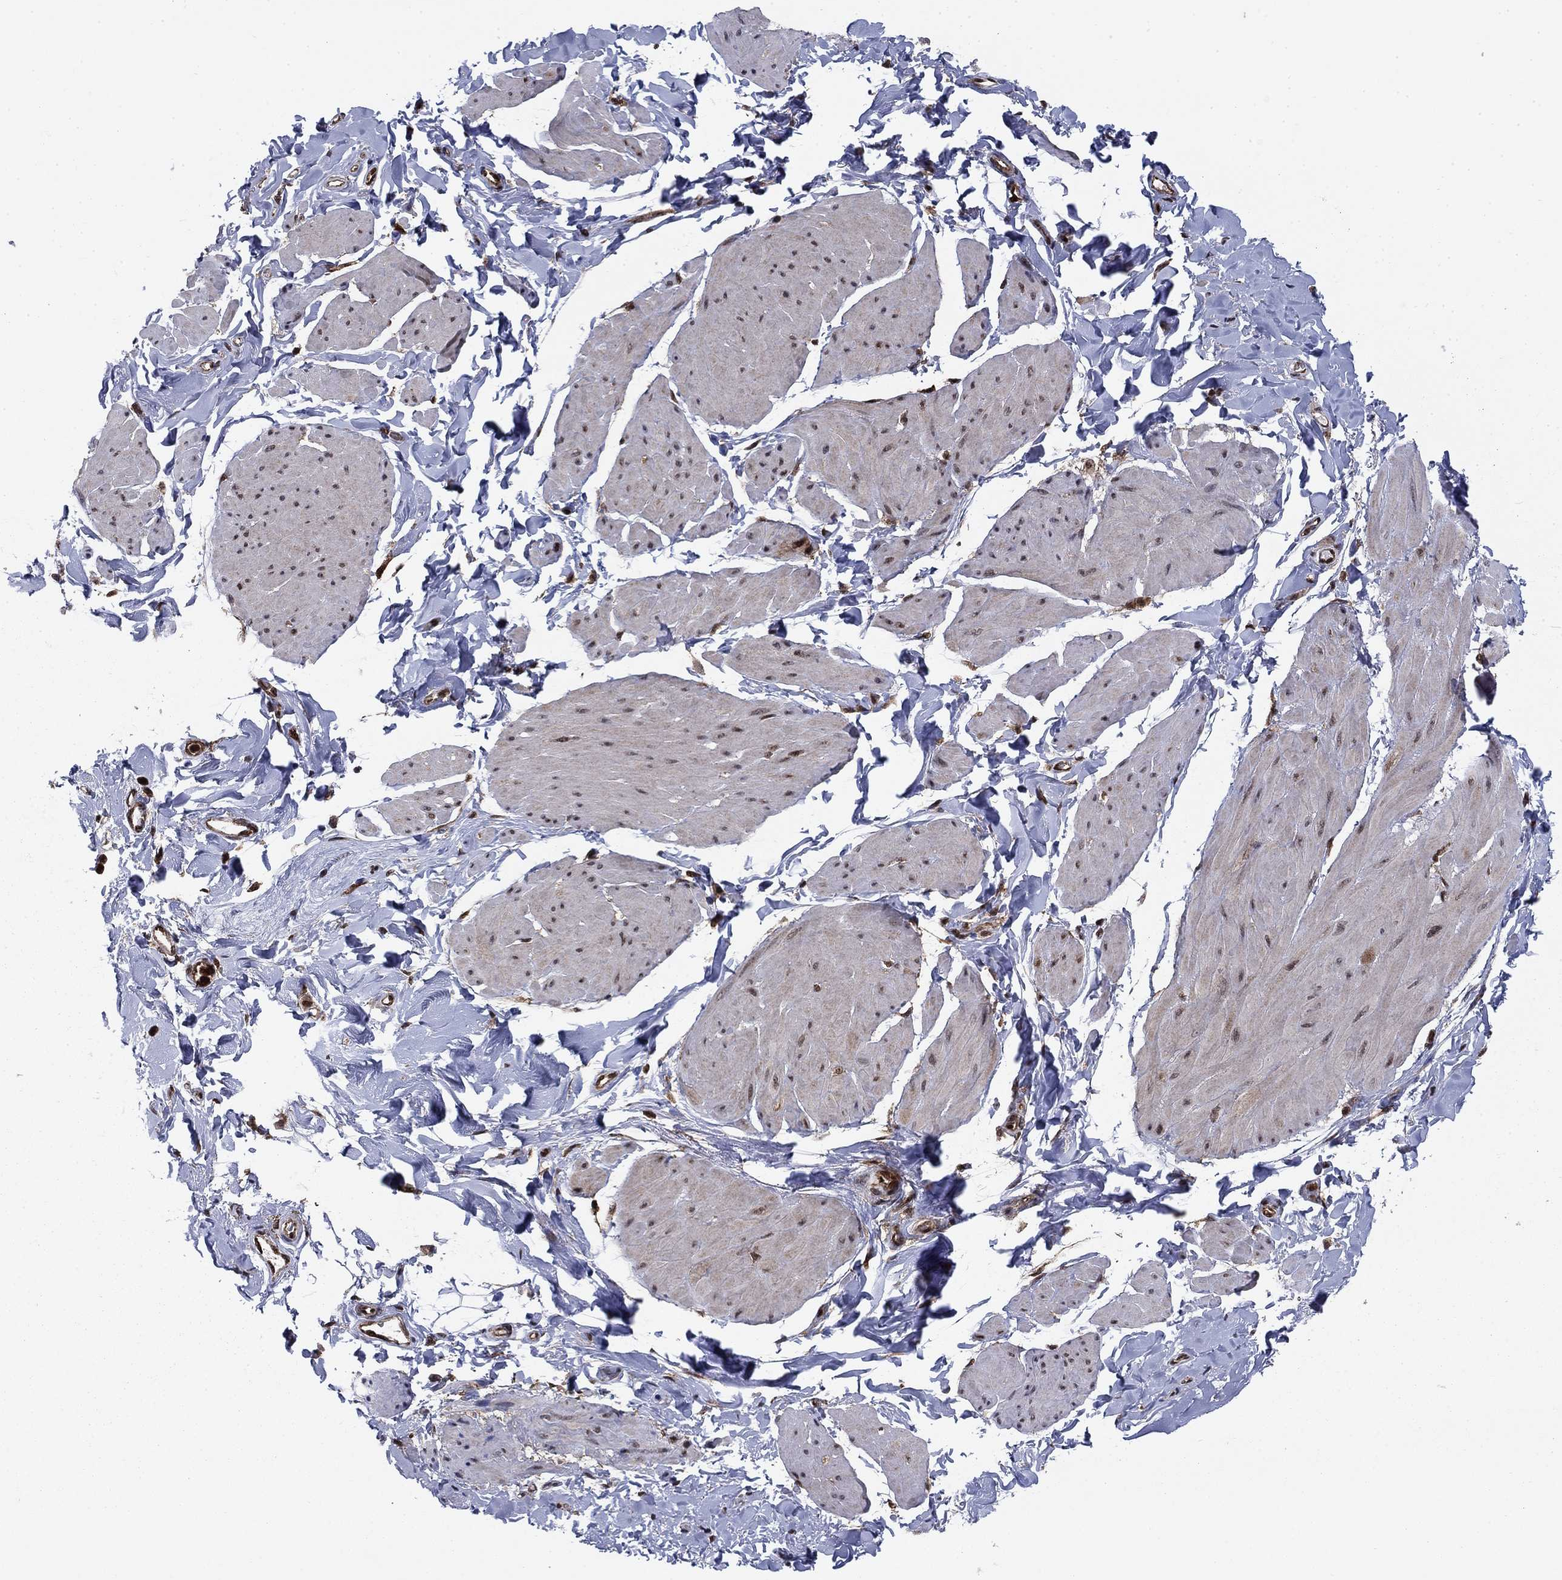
{"staining": {"intensity": "moderate", "quantity": "<25%", "location": "nuclear"}, "tissue": "smooth muscle", "cell_type": "Smooth muscle cells", "image_type": "normal", "snomed": [{"axis": "morphology", "description": "Normal tissue, NOS"}, {"axis": "topography", "description": "Adipose tissue"}, {"axis": "topography", "description": "Smooth muscle"}, {"axis": "topography", "description": "Peripheral nerve tissue"}], "caption": "Smooth muscle stained for a protein (brown) shows moderate nuclear positive expression in approximately <25% of smooth muscle cells.", "gene": "DNAJA1", "patient": {"sex": "male", "age": 83}}